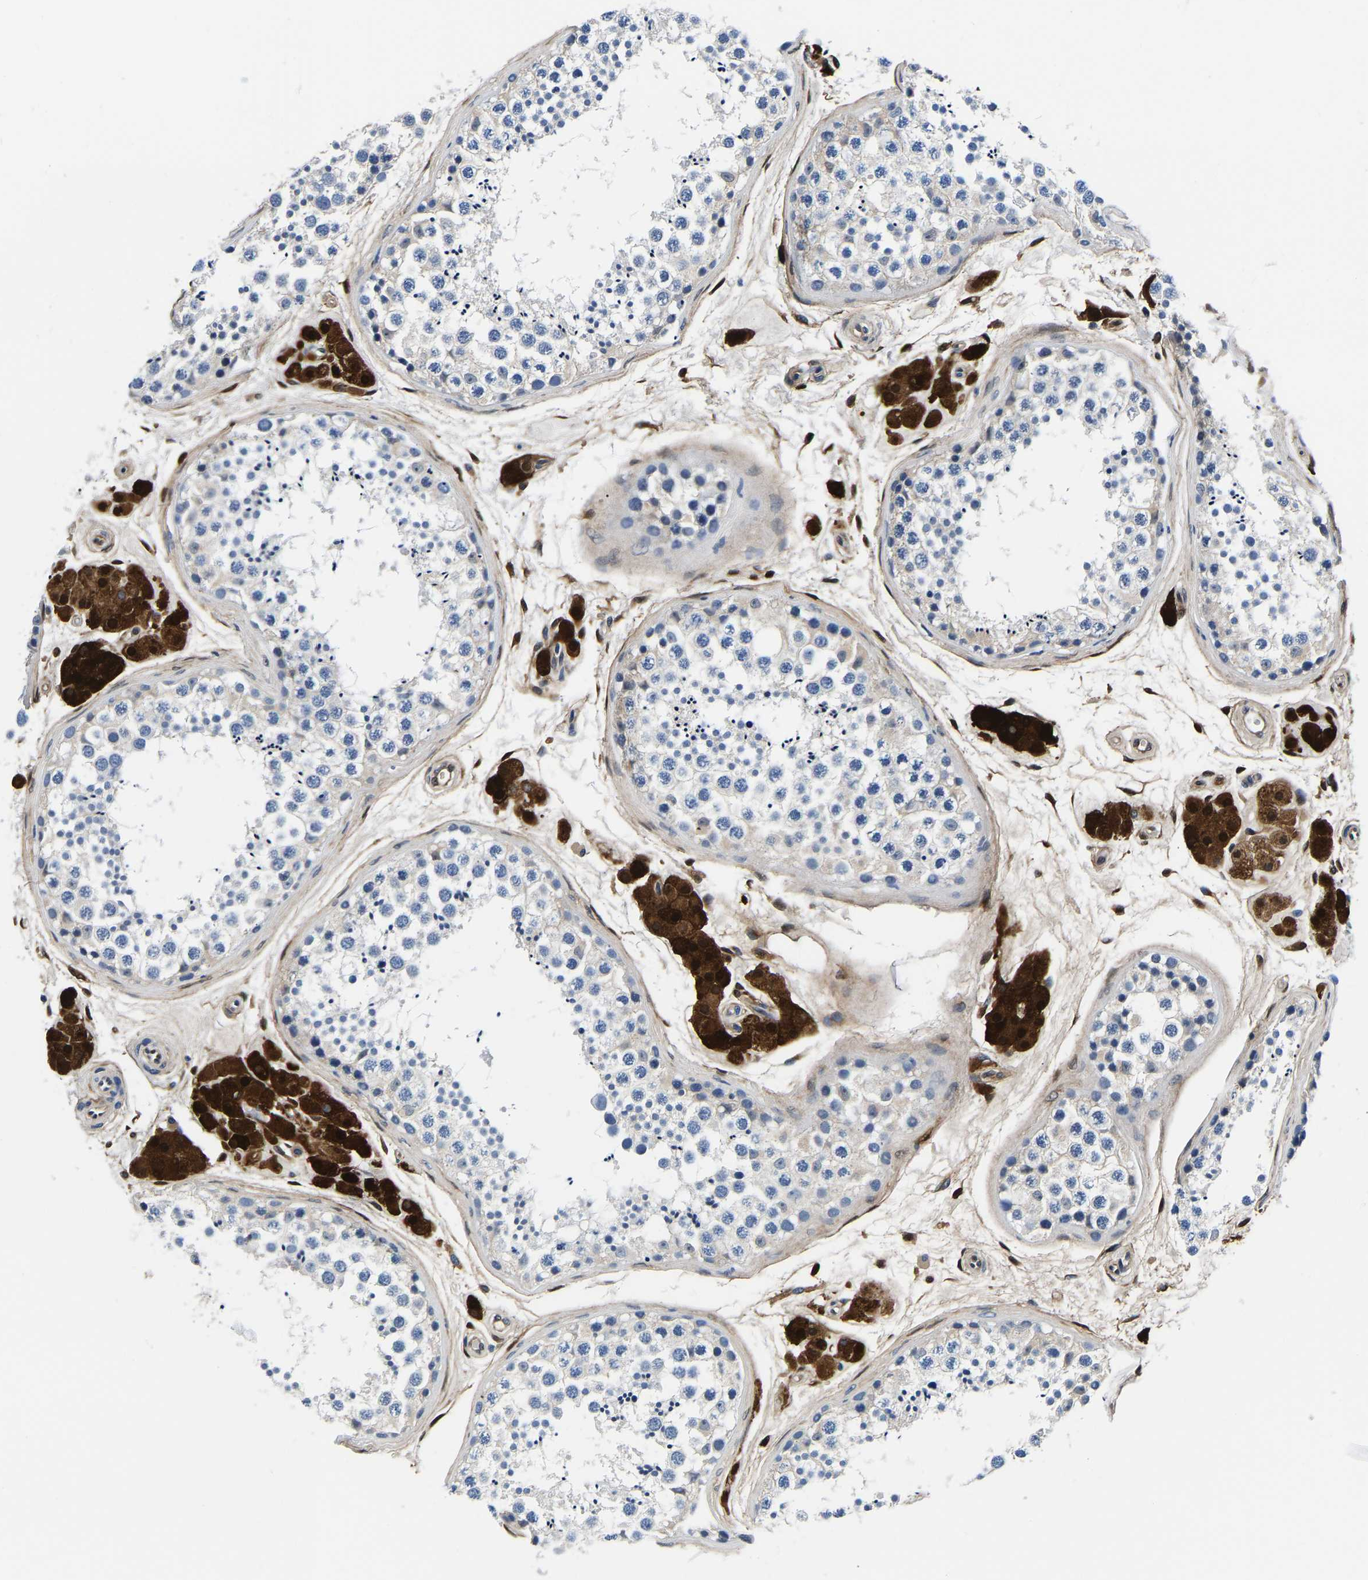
{"staining": {"intensity": "negative", "quantity": "none", "location": "none"}, "tissue": "testis", "cell_type": "Cells in seminiferous ducts", "image_type": "normal", "snomed": [{"axis": "morphology", "description": "Normal tissue, NOS"}, {"axis": "topography", "description": "Testis"}], "caption": "A high-resolution image shows immunohistochemistry (IHC) staining of normal testis, which displays no significant staining in cells in seminiferous ducts. Nuclei are stained in blue.", "gene": "S100A13", "patient": {"sex": "male", "age": 56}}